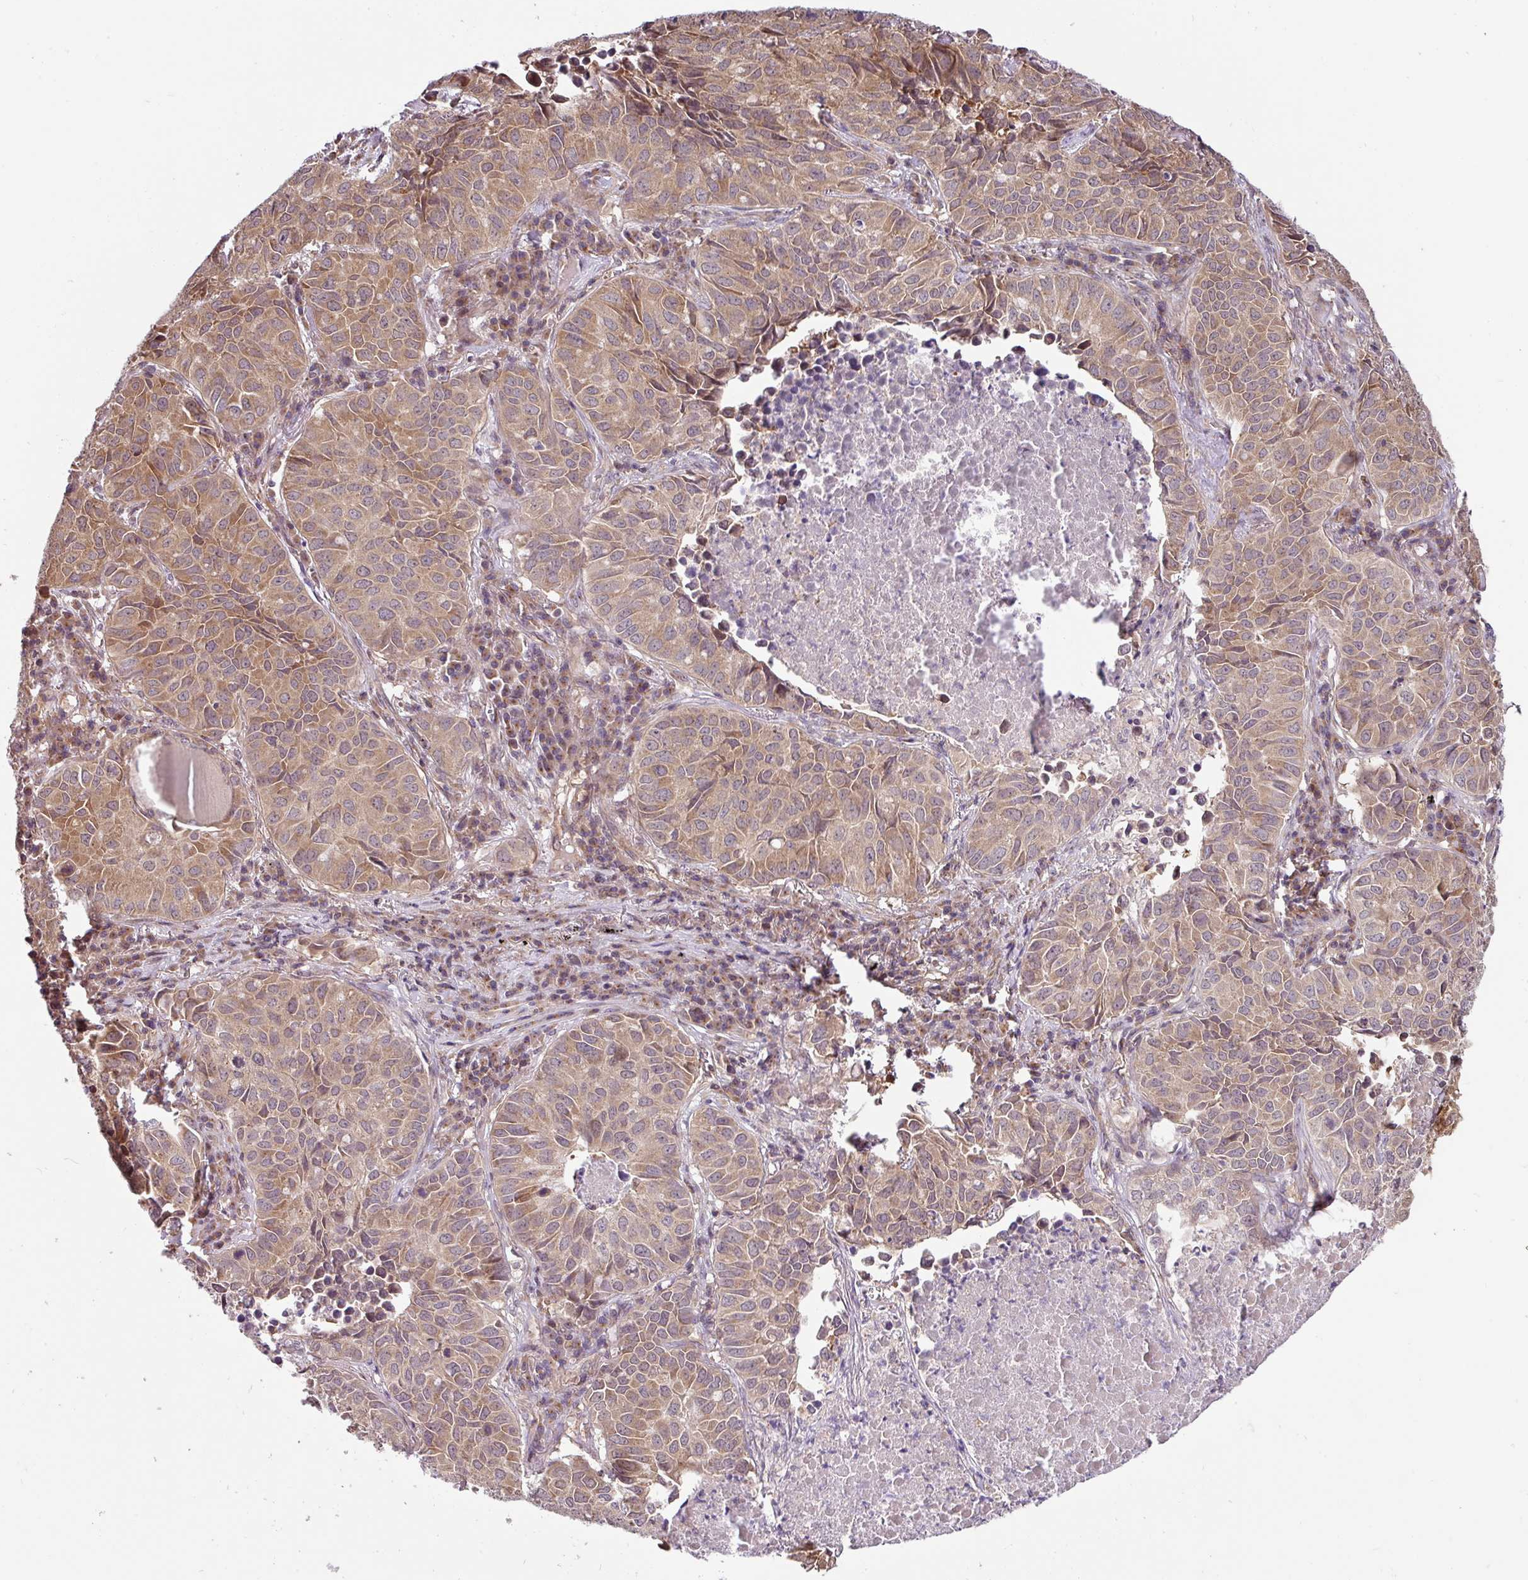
{"staining": {"intensity": "moderate", "quantity": ">75%", "location": "cytoplasmic/membranous"}, "tissue": "lung cancer", "cell_type": "Tumor cells", "image_type": "cancer", "snomed": [{"axis": "morphology", "description": "Adenocarcinoma, NOS"}, {"axis": "topography", "description": "Lung"}], "caption": "Immunohistochemical staining of adenocarcinoma (lung) demonstrates moderate cytoplasmic/membranous protein expression in about >75% of tumor cells.", "gene": "SHB", "patient": {"sex": "female", "age": 50}}